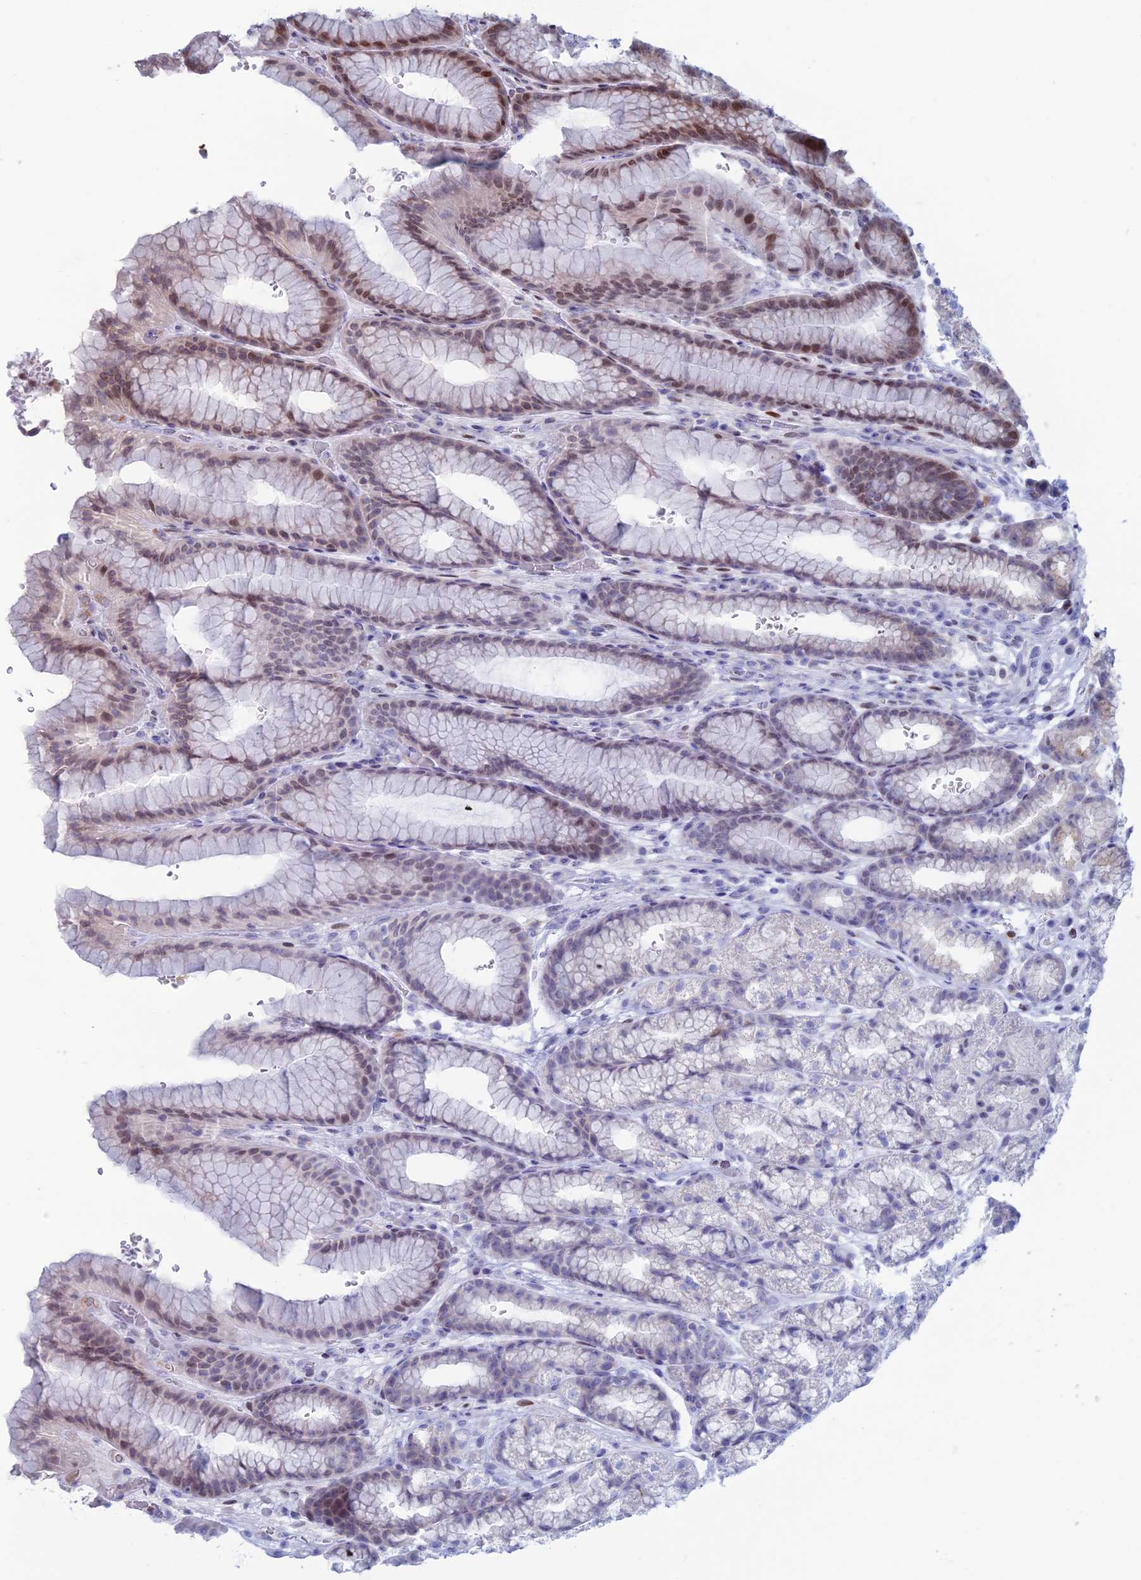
{"staining": {"intensity": "weak", "quantity": "25%-75%", "location": "nuclear"}, "tissue": "stomach", "cell_type": "Glandular cells", "image_type": "normal", "snomed": [{"axis": "morphology", "description": "Normal tissue, NOS"}, {"axis": "morphology", "description": "Adenocarcinoma, NOS"}, {"axis": "topography", "description": "Stomach"}], "caption": "The immunohistochemical stain shows weak nuclear staining in glandular cells of benign stomach. (DAB = brown stain, brightfield microscopy at high magnification).", "gene": "CERS6", "patient": {"sex": "male", "age": 57}}